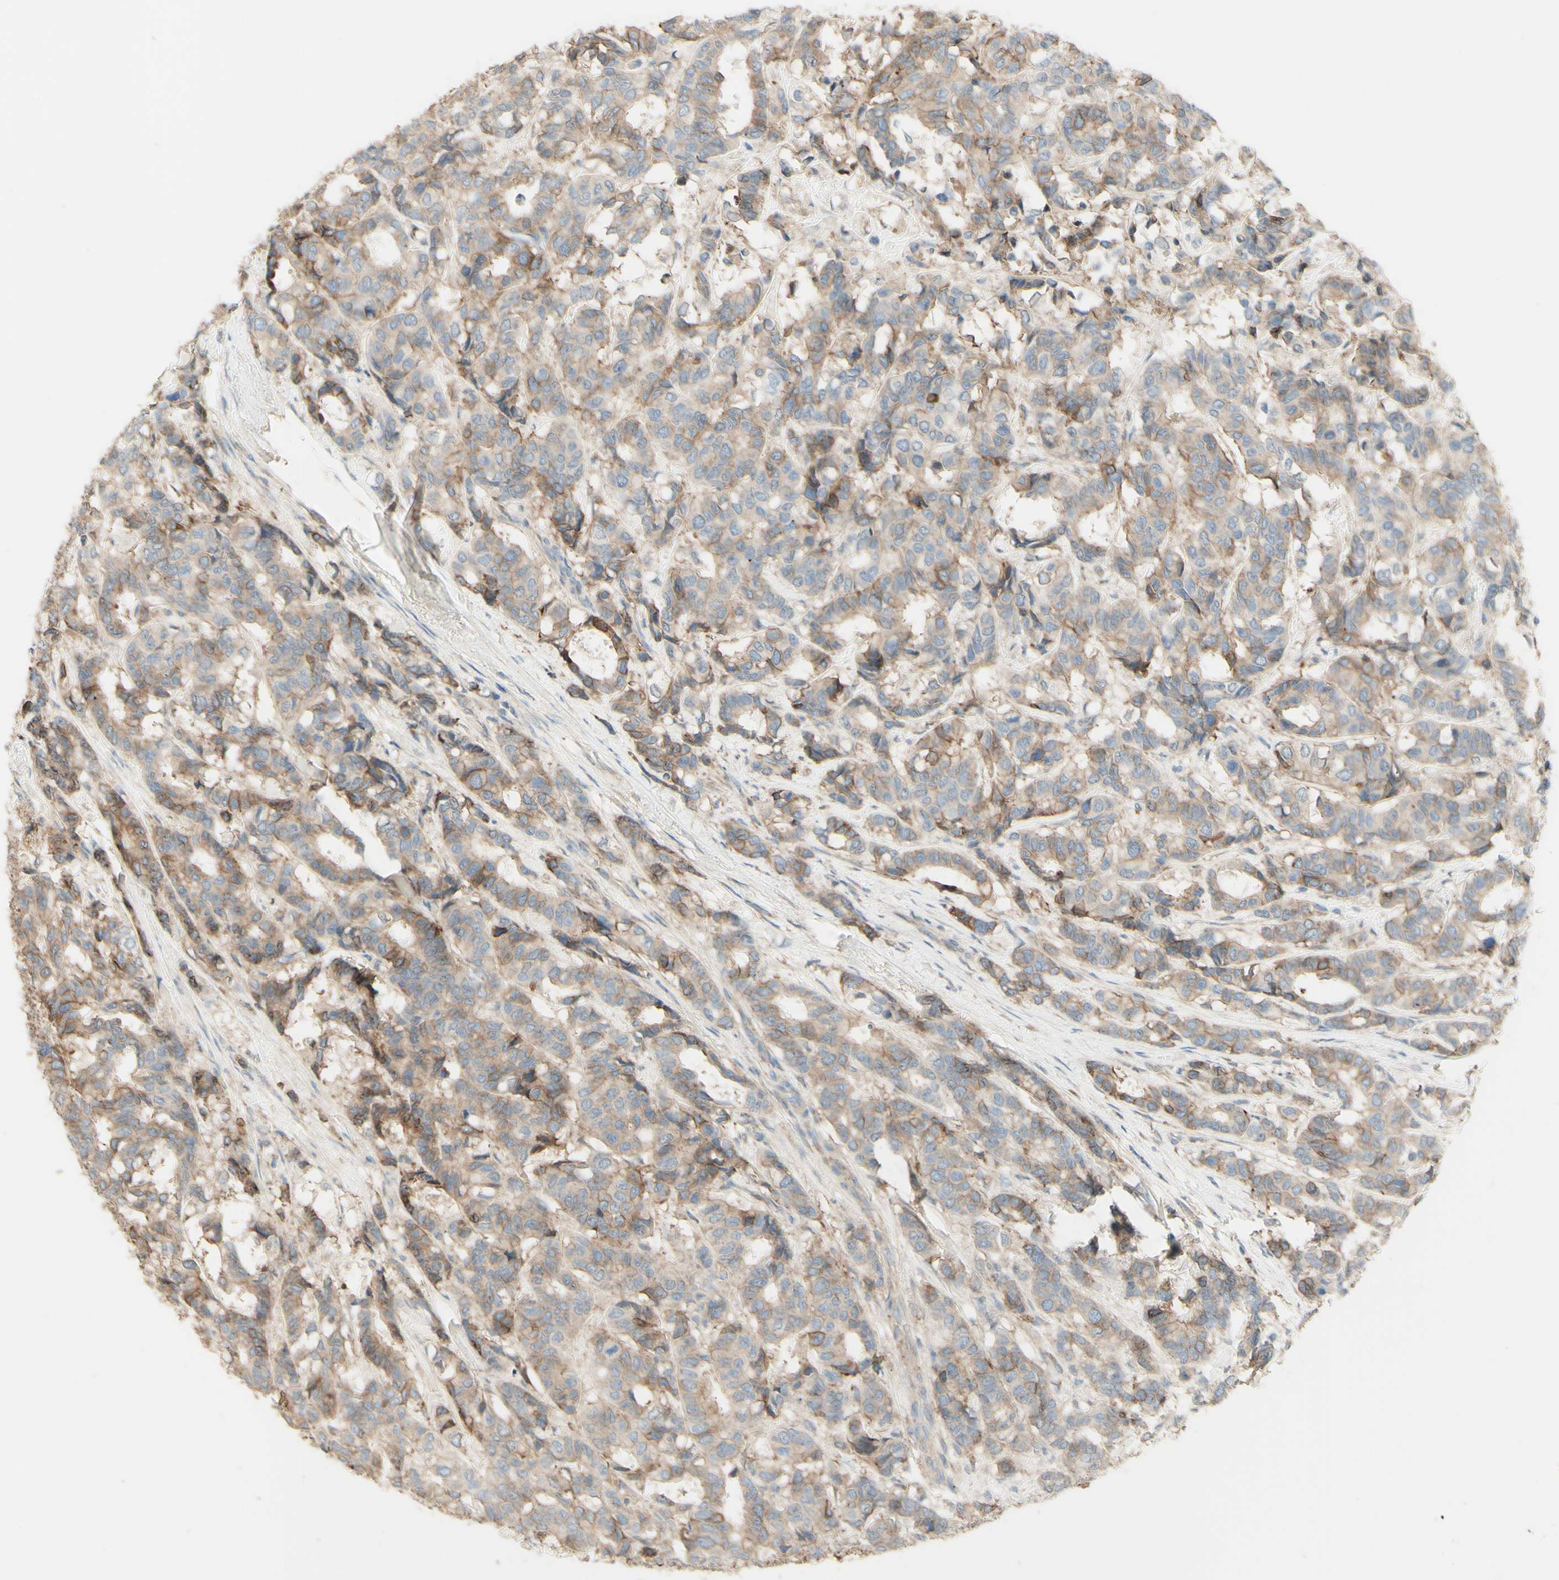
{"staining": {"intensity": "weak", "quantity": ">75%", "location": "cytoplasmic/membranous"}, "tissue": "breast cancer", "cell_type": "Tumor cells", "image_type": "cancer", "snomed": [{"axis": "morphology", "description": "Duct carcinoma"}, {"axis": "topography", "description": "Breast"}], "caption": "IHC of breast cancer reveals low levels of weak cytoplasmic/membranous staining in approximately >75% of tumor cells.", "gene": "RNF149", "patient": {"sex": "female", "age": 87}}